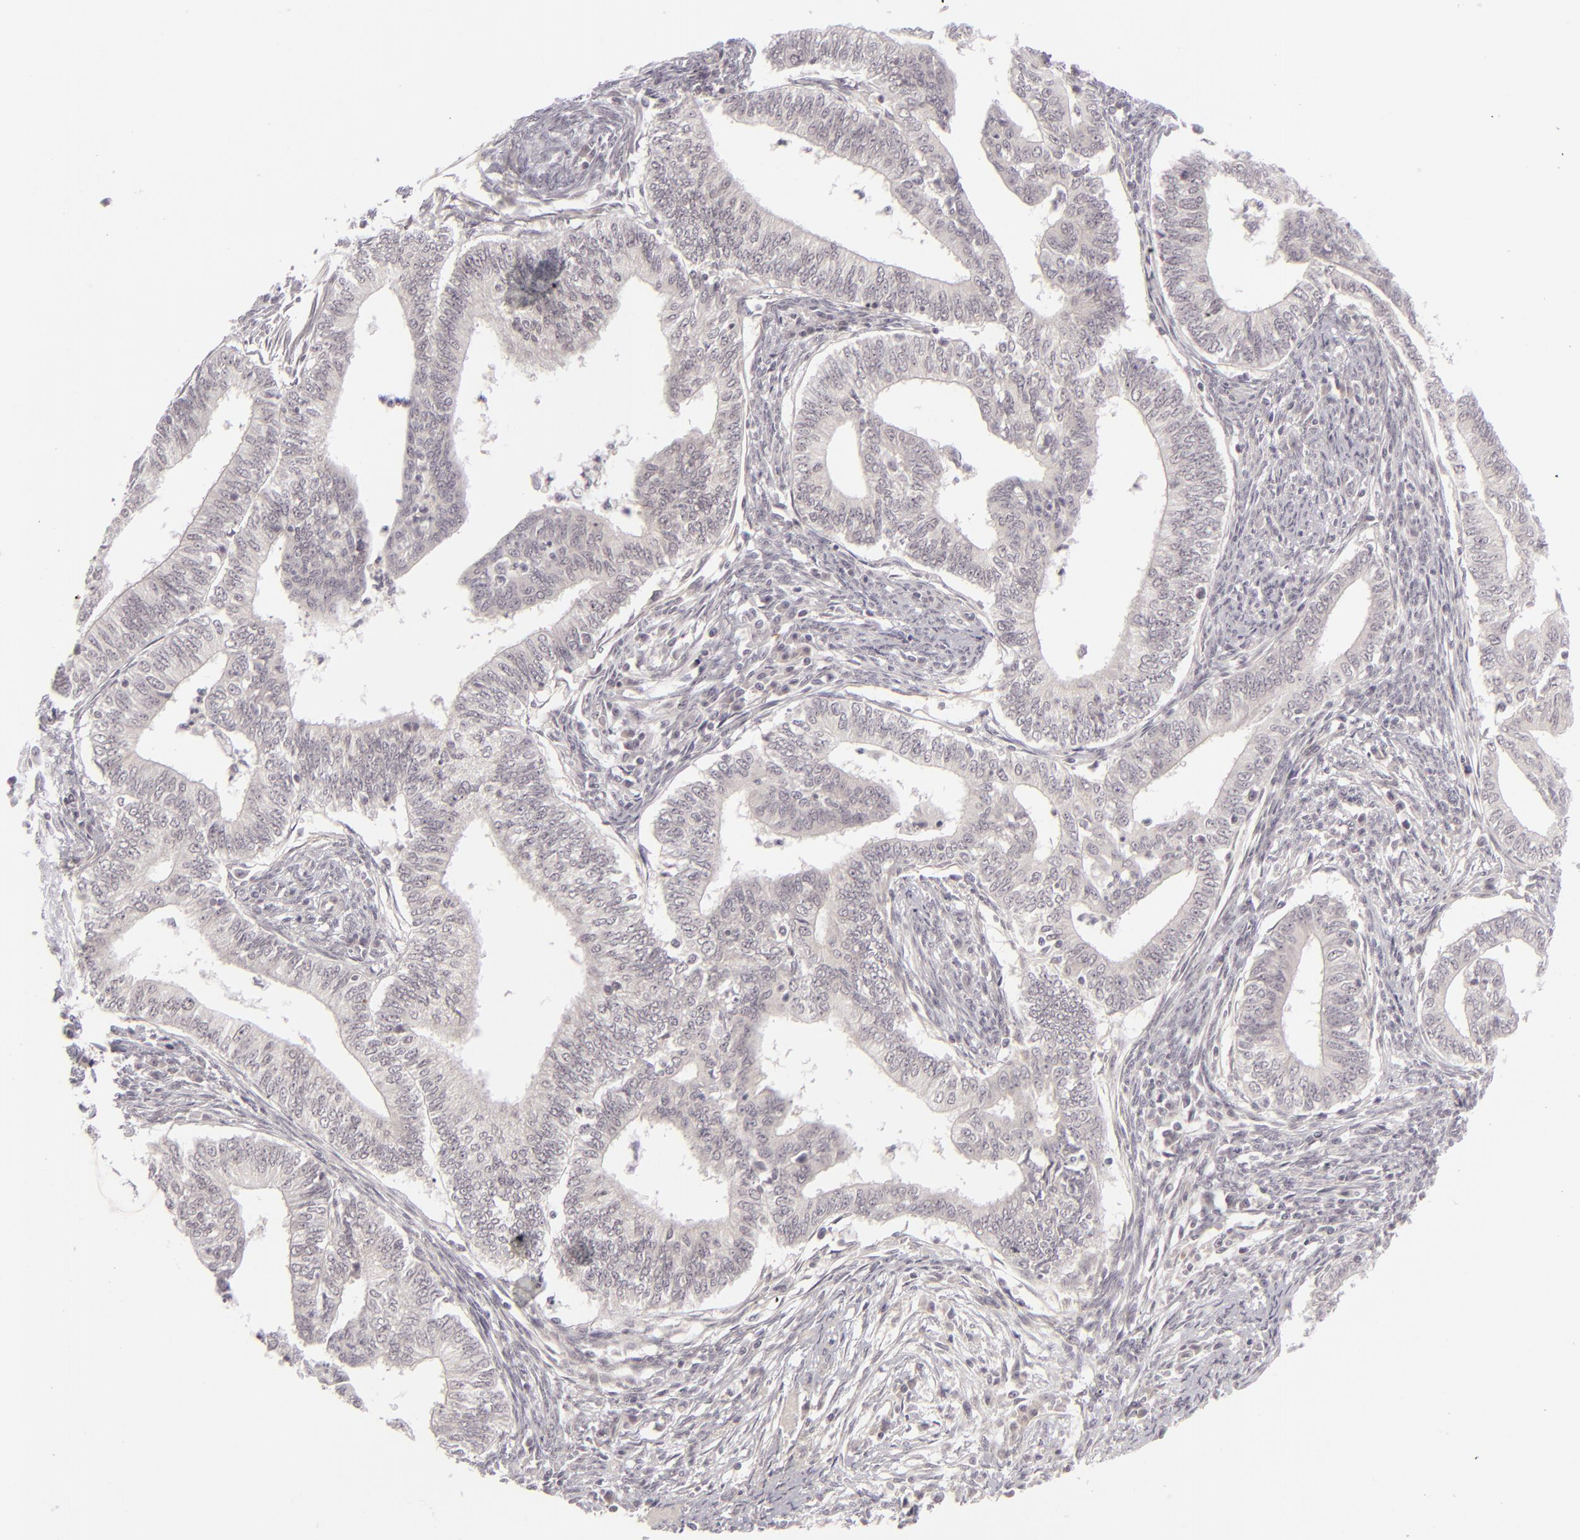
{"staining": {"intensity": "negative", "quantity": "none", "location": "none"}, "tissue": "endometrial cancer", "cell_type": "Tumor cells", "image_type": "cancer", "snomed": [{"axis": "morphology", "description": "Adenocarcinoma, NOS"}, {"axis": "topography", "description": "Endometrium"}], "caption": "Endometrial cancer (adenocarcinoma) was stained to show a protein in brown. There is no significant positivity in tumor cells.", "gene": "DLG3", "patient": {"sex": "female", "age": 66}}